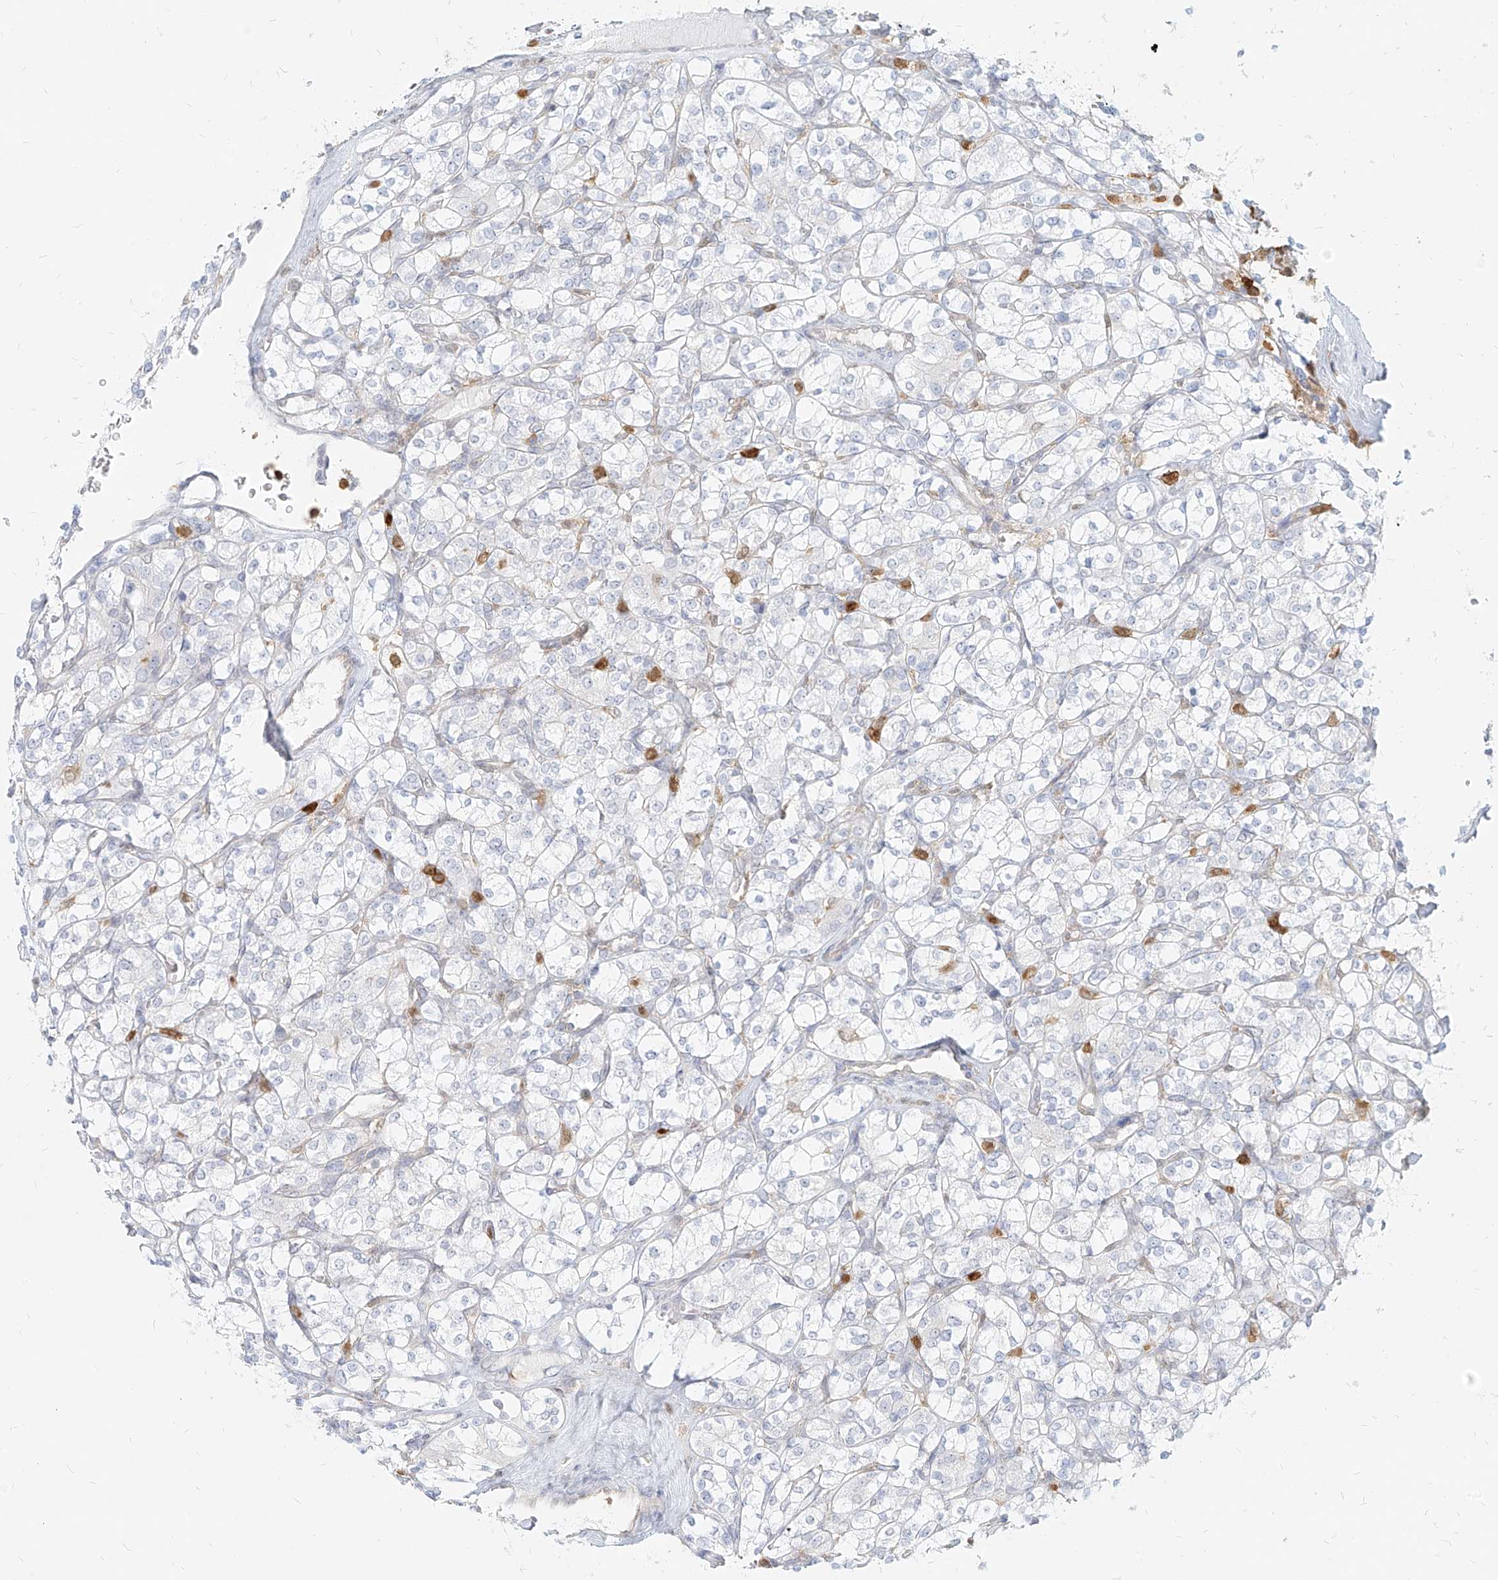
{"staining": {"intensity": "negative", "quantity": "none", "location": "none"}, "tissue": "renal cancer", "cell_type": "Tumor cells", "image_type": "cancer", "snomed": [{"axis": "morphology", "description": "Adenocarcinoma, NOS"}, {"axis": "topography", "description": "Kidney"}], "caption": "This is a micrograph of IHC staining of adenocarcinoma (renal), which shows no expression in tumor cells.", "gene": "PGD", "patient": {"sex": "male", "age": 77}}